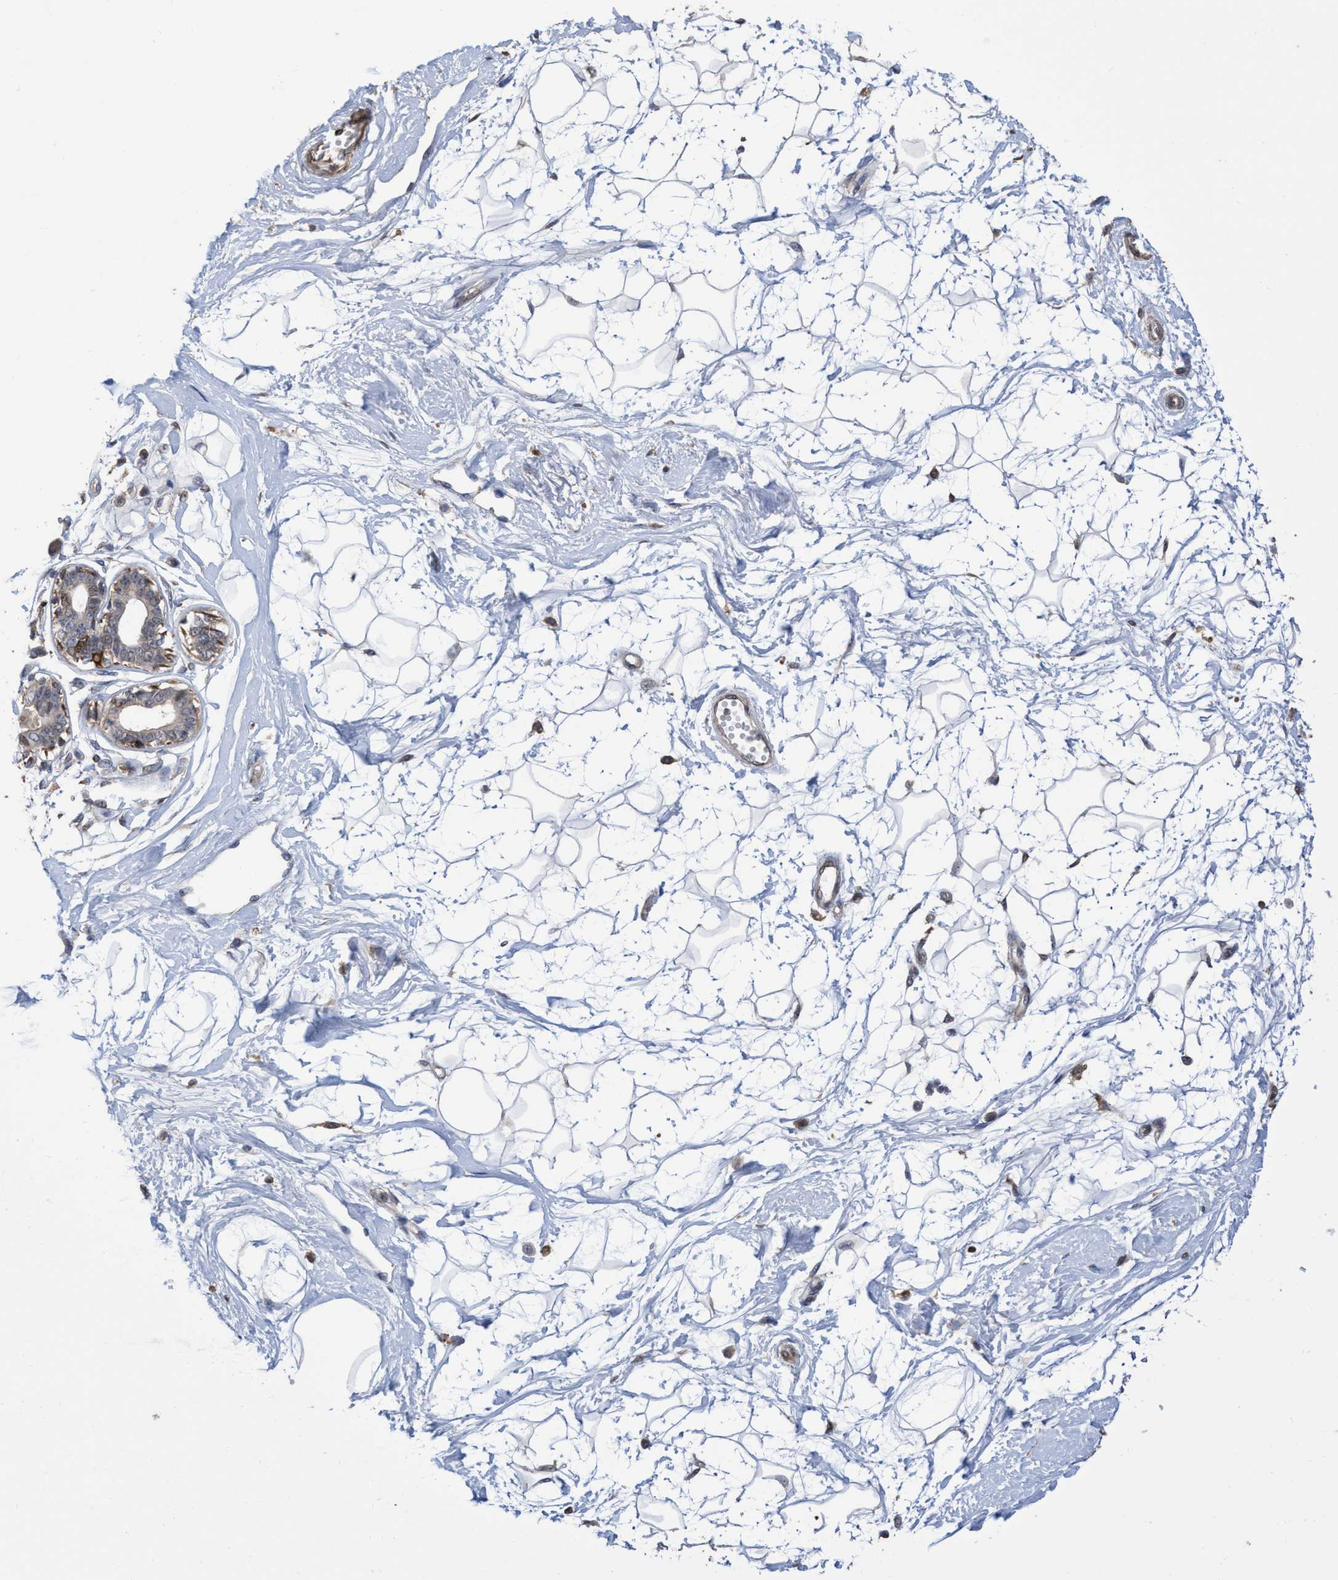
{"staining": {"intensity": "moderate", "quantity": ">75%", "location": "cytoplasmic/membranous,nuclear"}, "tissue": "breast", "cell_type": "Adipocytes", "image_type": "normal", "snomed": [{"axis": "morphology", "description": "Normal tissue, NOS"}, {"axis": "topography", "description": "Breast"}], "caption": "The image displays staining of benign breast, revealing moderate cytoplasmic/membranous,nuclear protein expression (brown color) within adipocytes.", "gene": "SLBP", "patient": {"sex": "female", "age": 45}}